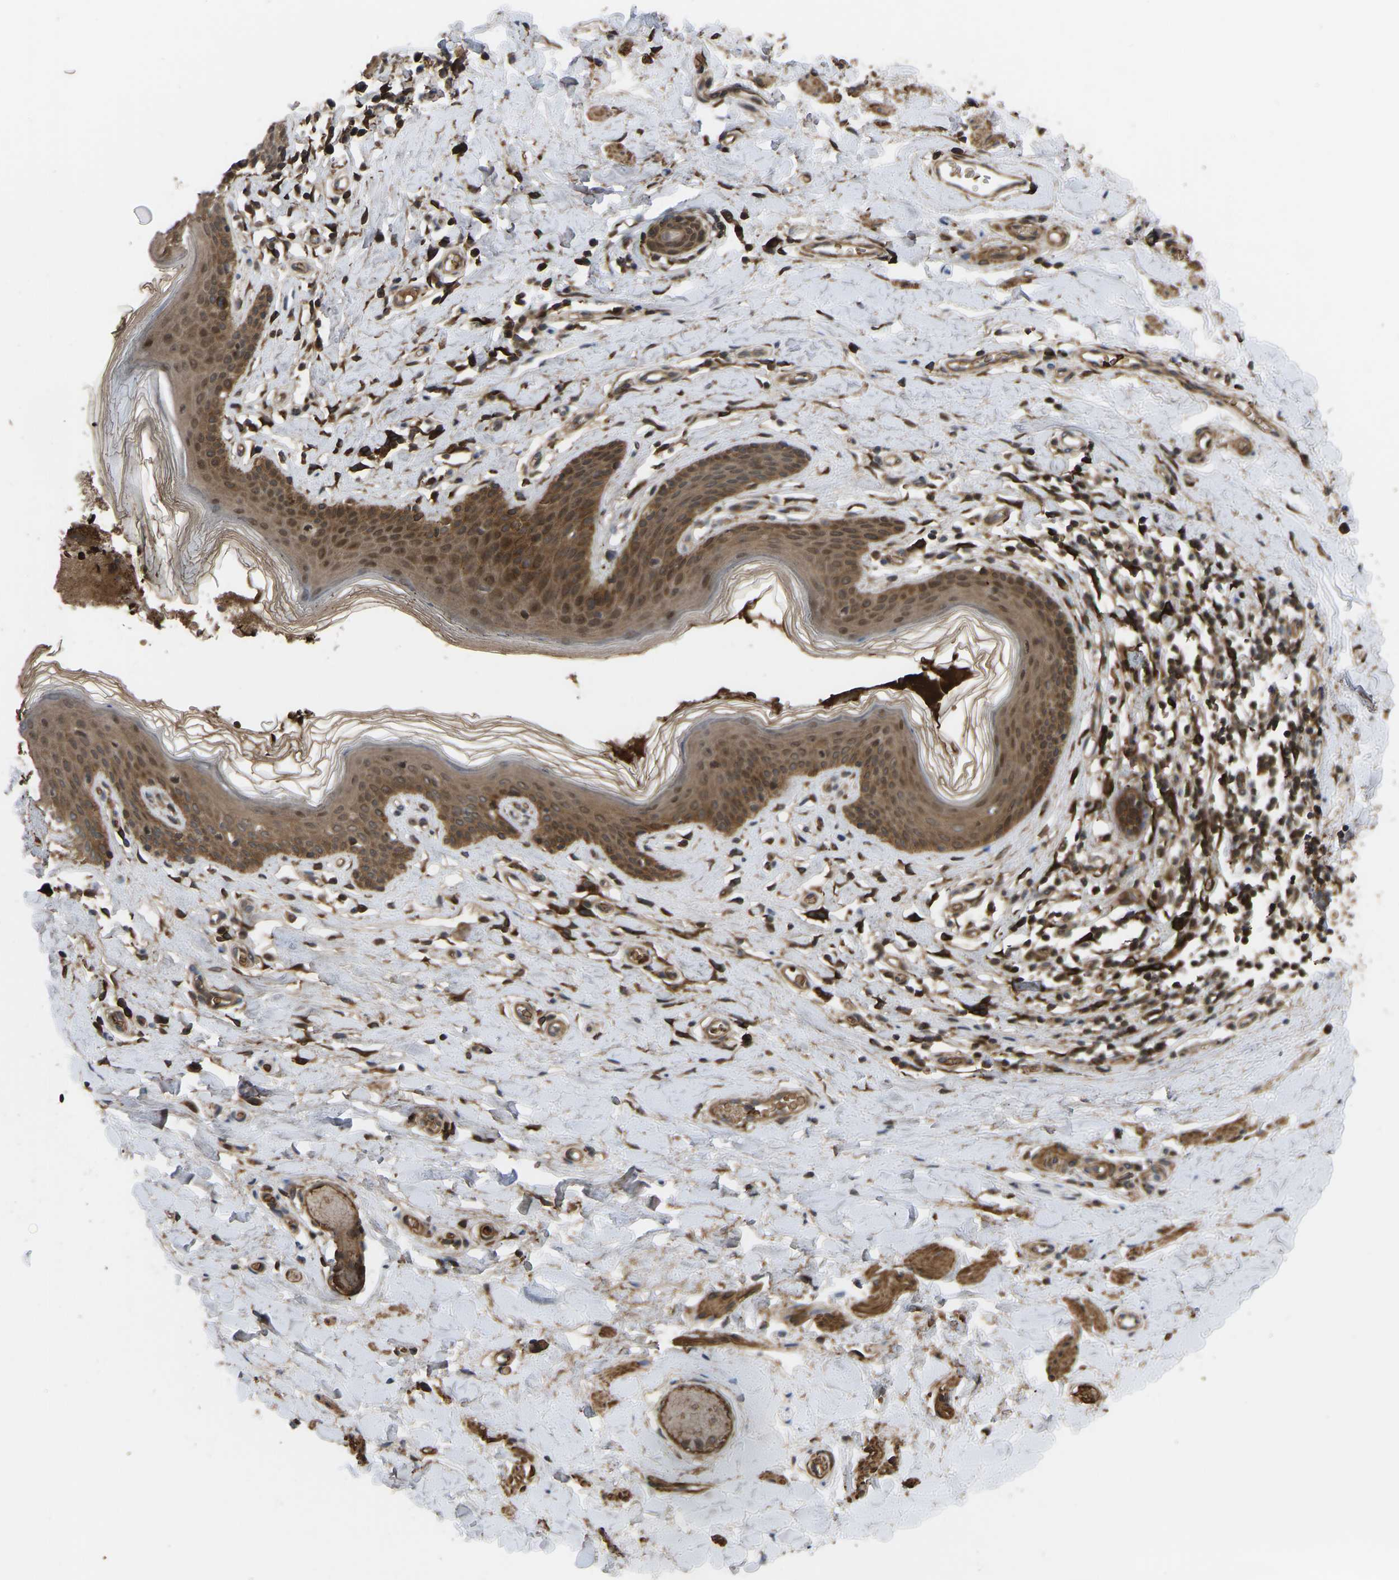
{"staining": {"intensity": "strong", "quantity": ">75%", "location": "cytoplasmic/membranous,nuclear"}, "tissue": "skin", "cell_type": "Epidermal cells", "image_type": "normal", "snomed": [{"axis": "morphology", "description": "Normal tissue, NOS"}, {"axis": "topography", "description": "Vulva"}], "caption": "Protein expression analysis of normal human skin reveals strong cytoplasmic/membranous,nuclear expression in approximately >75% of epidermal cells. Using DAB (3,3'-diaminobenzidine) (brown) and hematoxylin (blue) stains, captured at high magnification using brightfield microscopy.", "gene": "CYP7B1", "patient": {"sex": "female", "age": 66}}